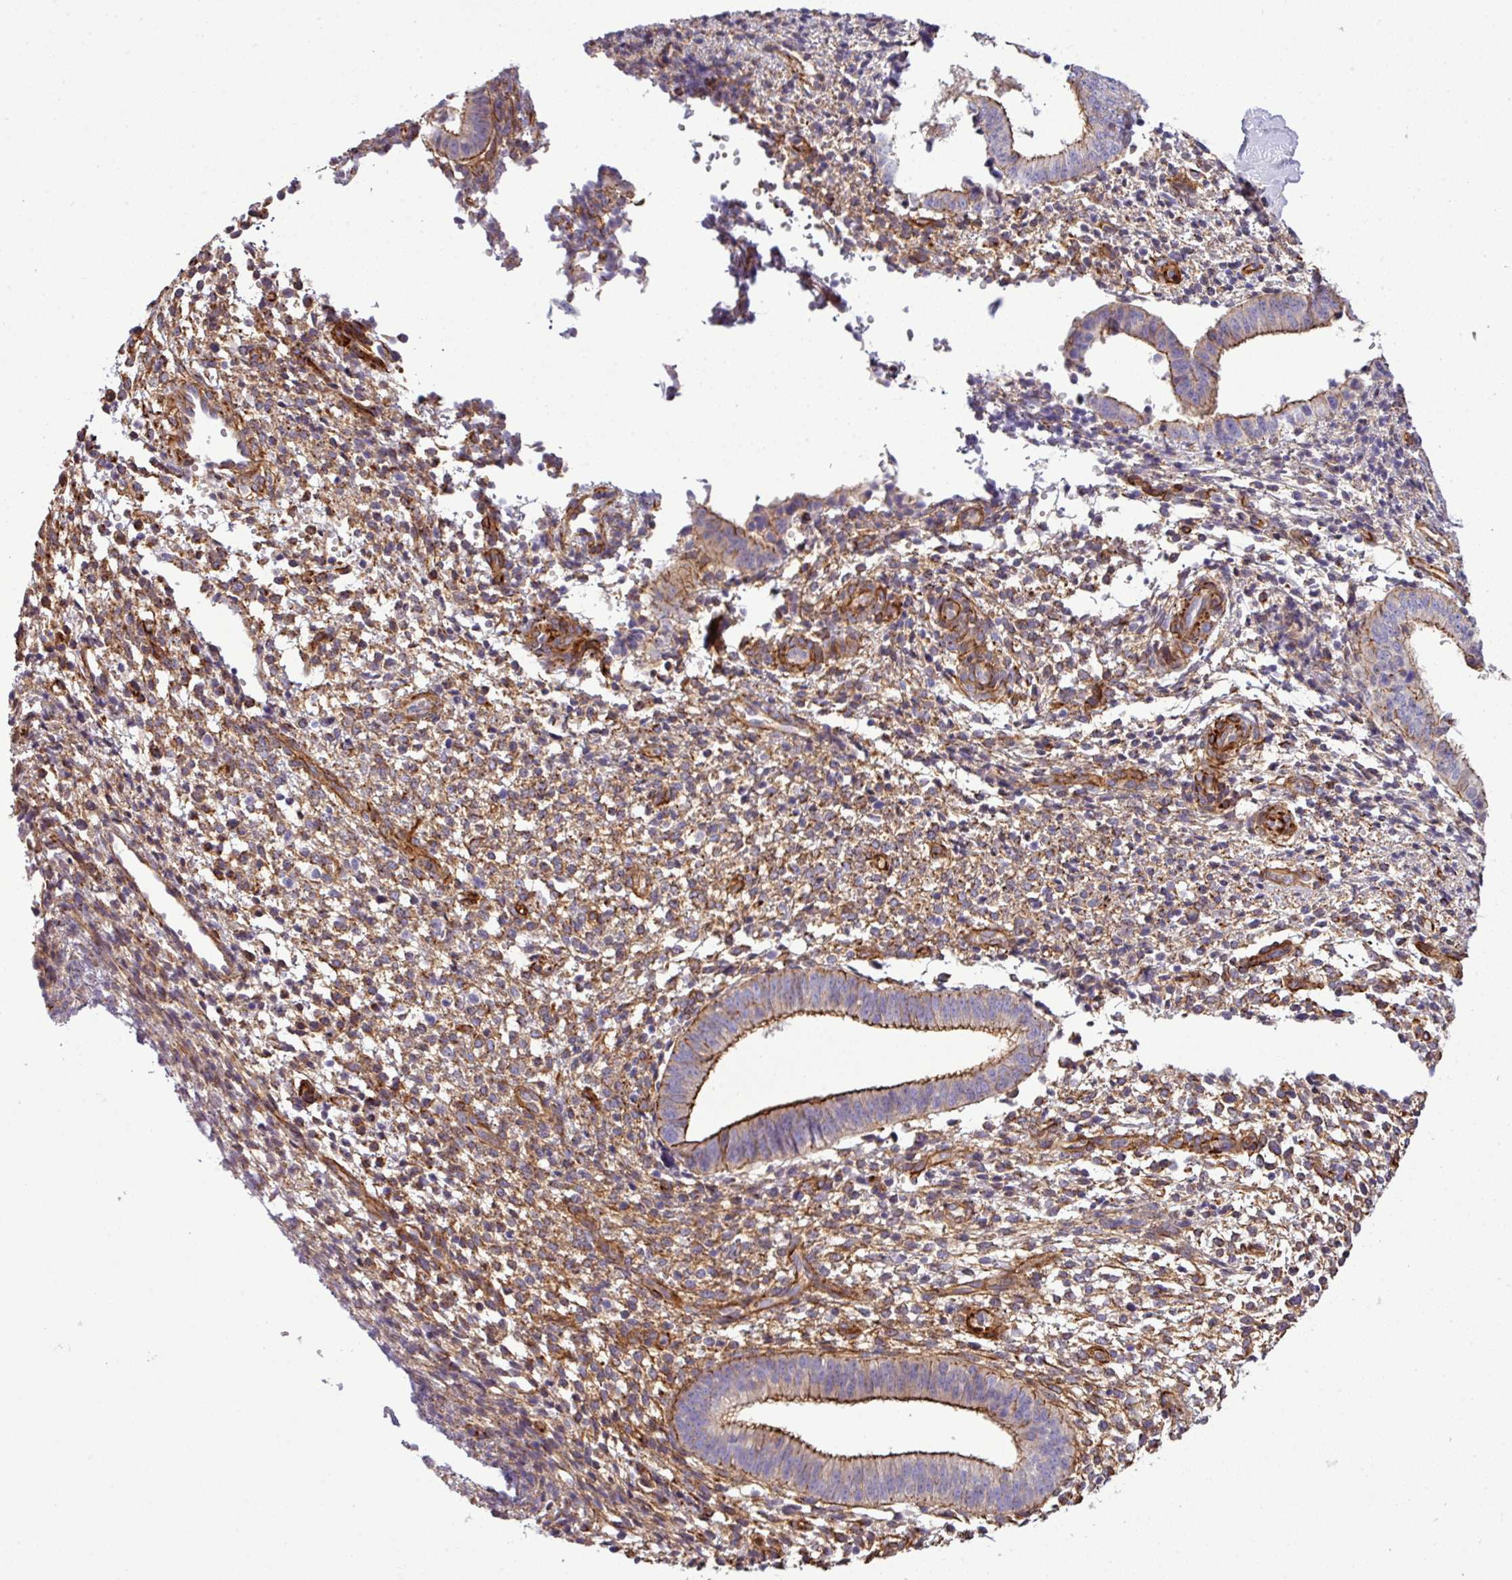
{"staining": {"intensity": "moderate", "quantity": ">75%", "location": "cytoplasmic/membranous"}, "tissue": "endometrium", "cell_type": "Cells in endometrial stroma", "image_type": "normal", "snomed": [{"axis": "morphology", "description": "Normal tissue, NOS"}, {"axis": "topography", "description": "Endometrium"}], "caption": "Immunohistochemistry photomicrograph of normal endometrium stained for a protein (brown), which shows medium levels of moderate cytoplasmic/membranous staining in approximately >75% of cells in endometrial stroma.", "gene": "PARD6A", "patient": {"sex": "female", "age": 49}}